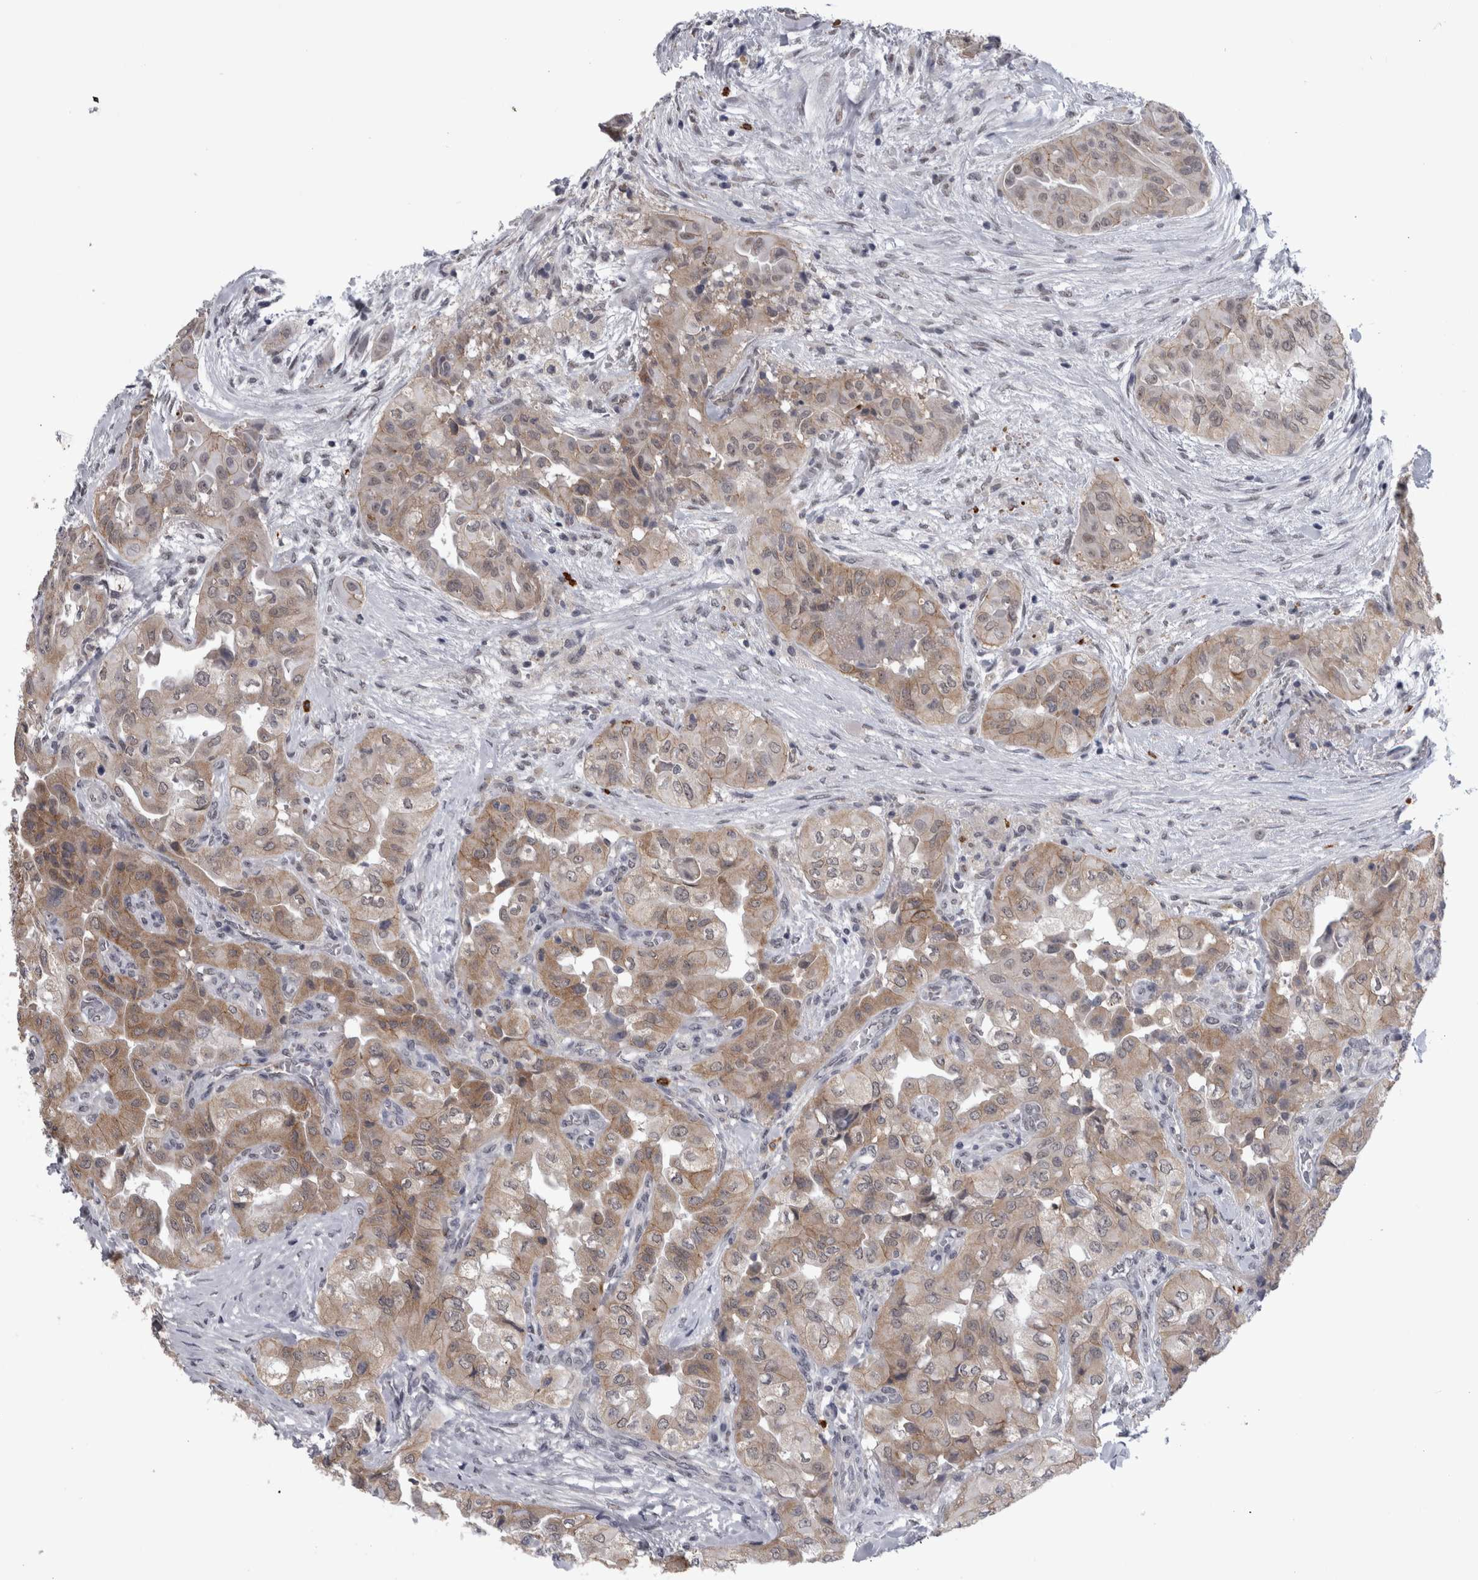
{"staining": {"intensity": "moderate", "quantity": ">75%", "location": "cytoplasmic/membranous"}, "tissue": "thyroid cancer", "cell_type": "Tumor cells", "image_type": "cancer", "snomed": [{"axis": "morphology", "description": "Papillary adenocarcinoma, NOS"}, {"axis": "topography", "description": "Thyroid gland"}], "caption": "Thyroid papillary adenocarcinoma stained with a protein marker displays moderate staining in tumor cells.", "gene": "PEBP4", "patient": {"sex": "female", "age": 59}}